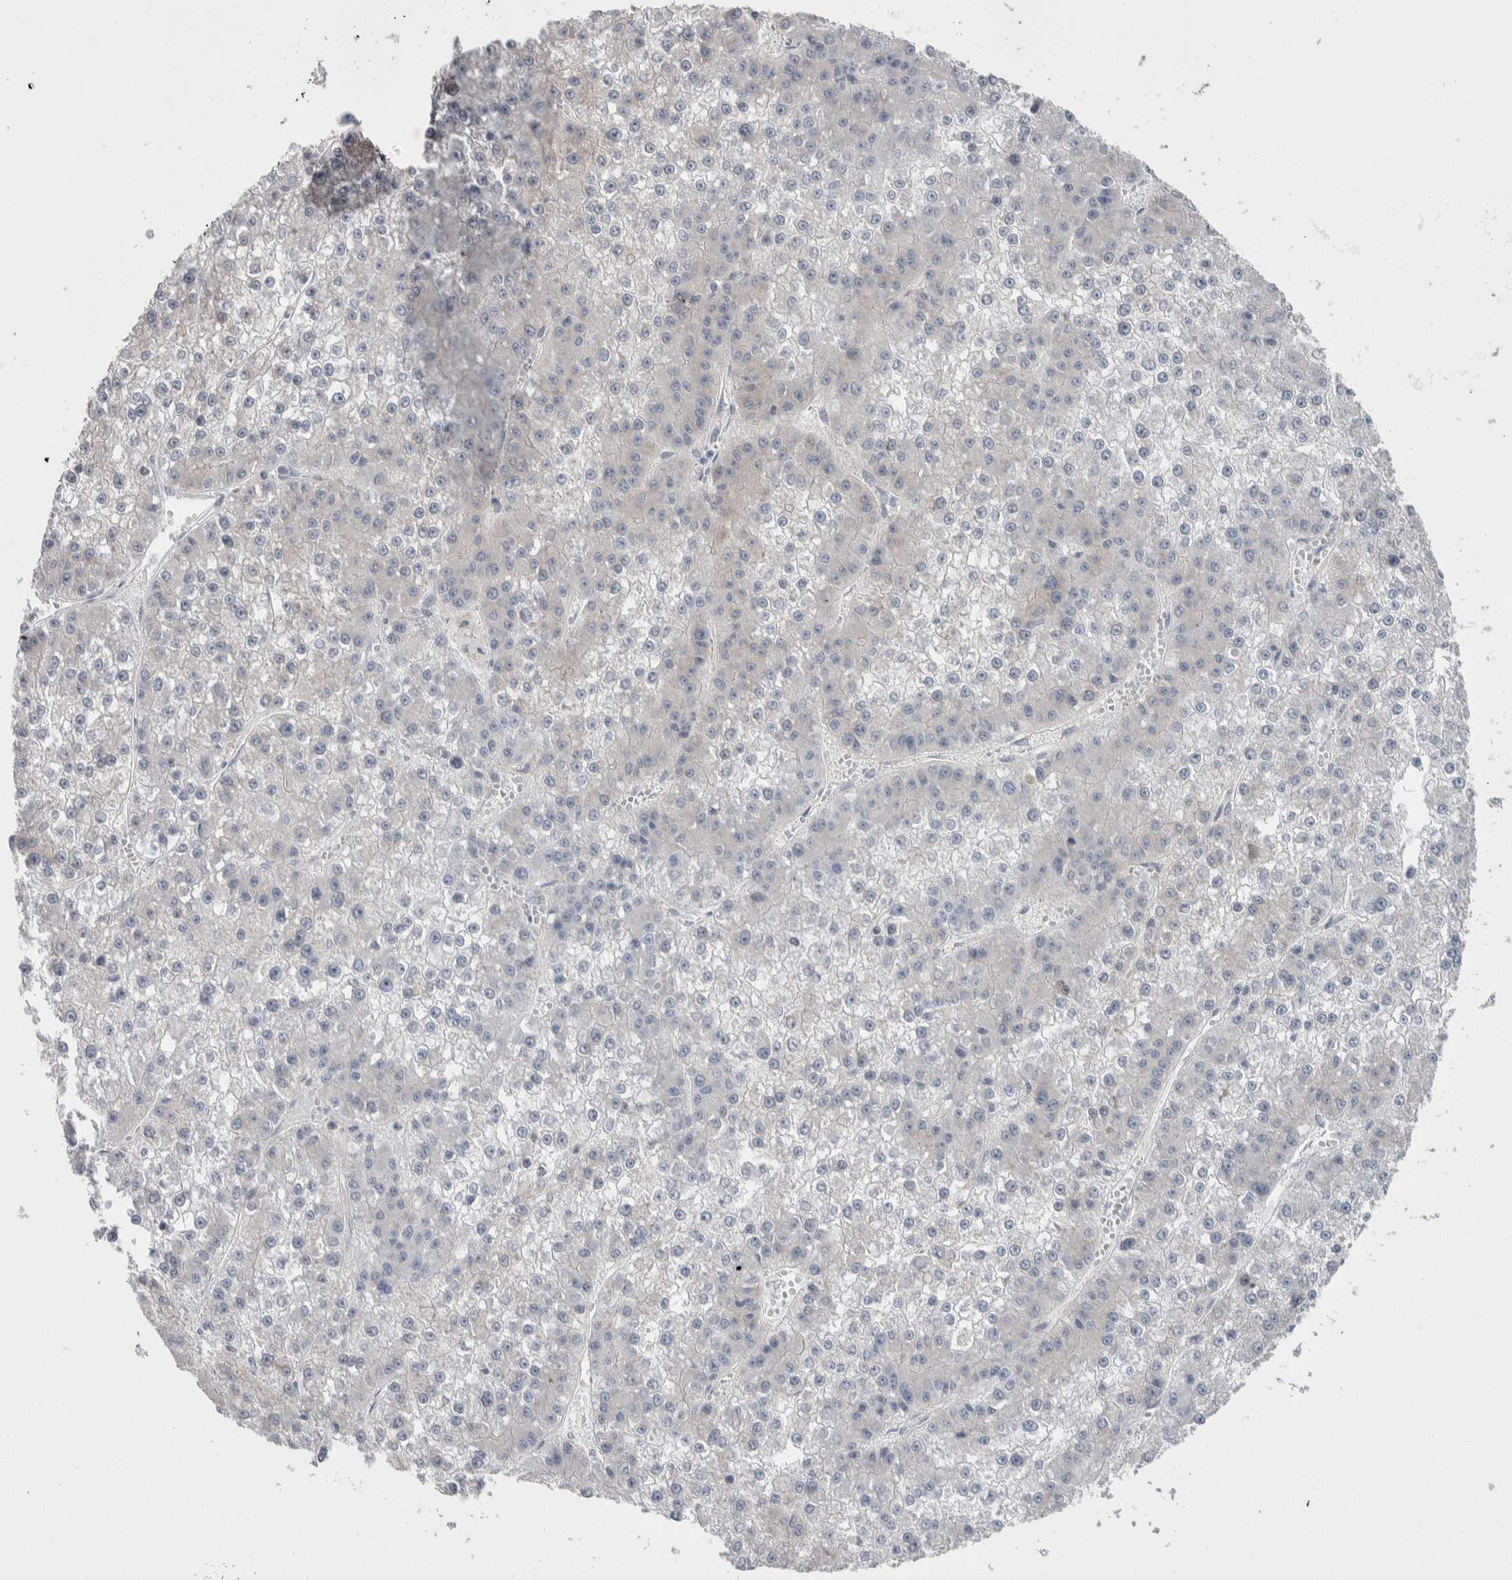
{"staining": {"intensity": "negative", "quantity": "none", "location": "none"}, "tissue": "liver cancer", "cell_type": "Tumor cells", "image_type": "cancer", "snomed": [{"axis": "morphology", "description": "Carcinoma, Hepatocellular, NOS"}, {"axis": "topography", "description": "Liver"}], "caption": "DAB (3,3'-diaminobenzidine) immunohistochemical staining of human liver hepatocellular carcinoma reveals no significant staining in tumor cells. The staining was performed using DAB (3,3'-diaminobenzidine) to visualize the protein expression in brown, while the nuclei were stained in blue with hematoxylin (Magnification: 20x).", "gene": "GPHN", "patient": {"sex": "female", "age": 73}}